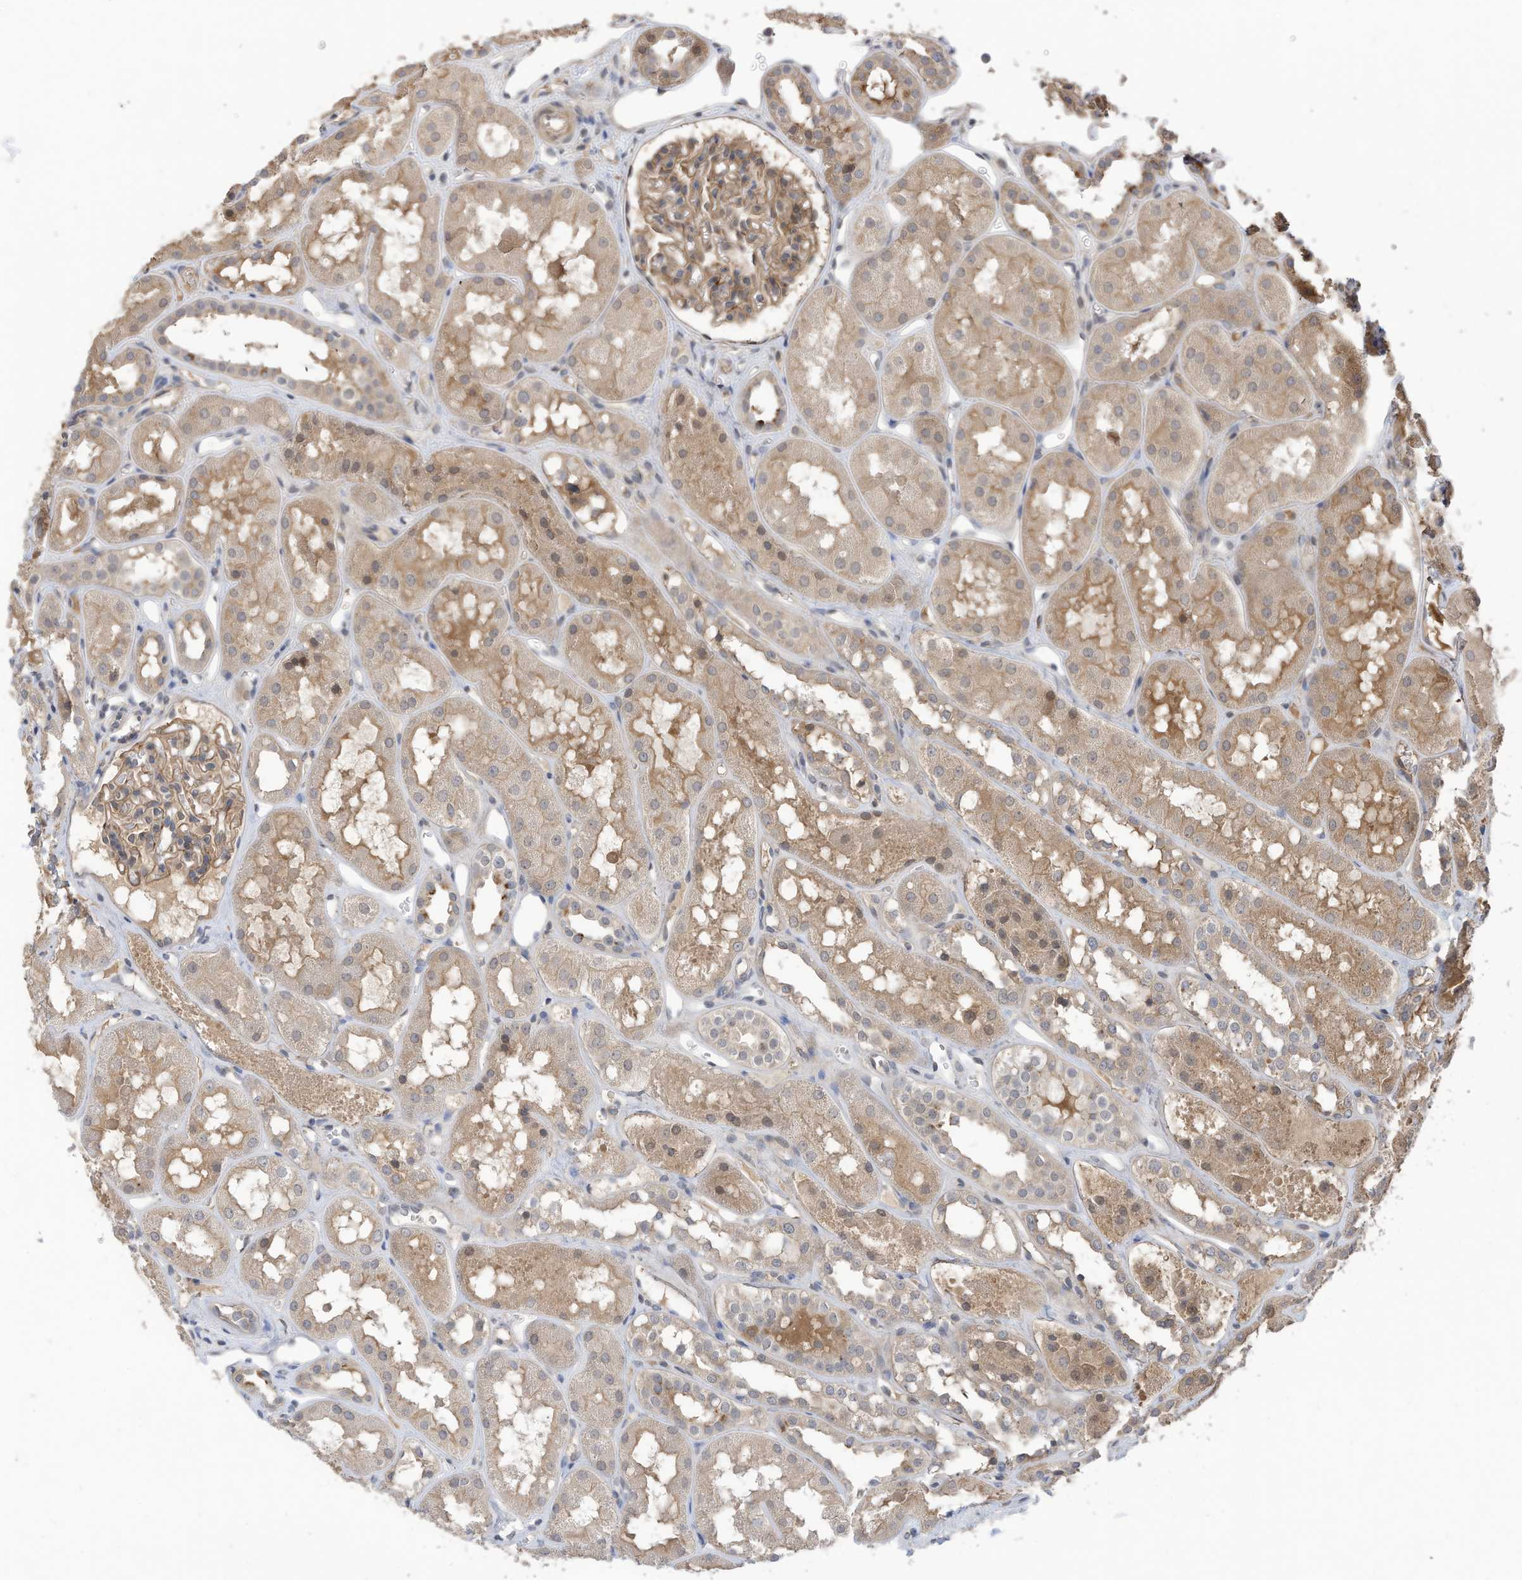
{"staining": {"intensity": "moderate", "quantity": ">75%", "location": "cytoplasmic/membranous"}, "tissue": "kidney", "cell_type": "Cells in glomeruli", "image_type": "normal", "snomed": [{"axis": "morphology", "description": "Normal tissue, NOS"}, {"axis": "topography", "description": "Kidney"}], "caption": "DAB immunohistochemical staining of benign human kidney displays moderate cytoplasmic/membranous protein staining in about >75% of cells in glomeruli.", "gene": "REC8", "patient": {"sex": "male", "age": 16}}